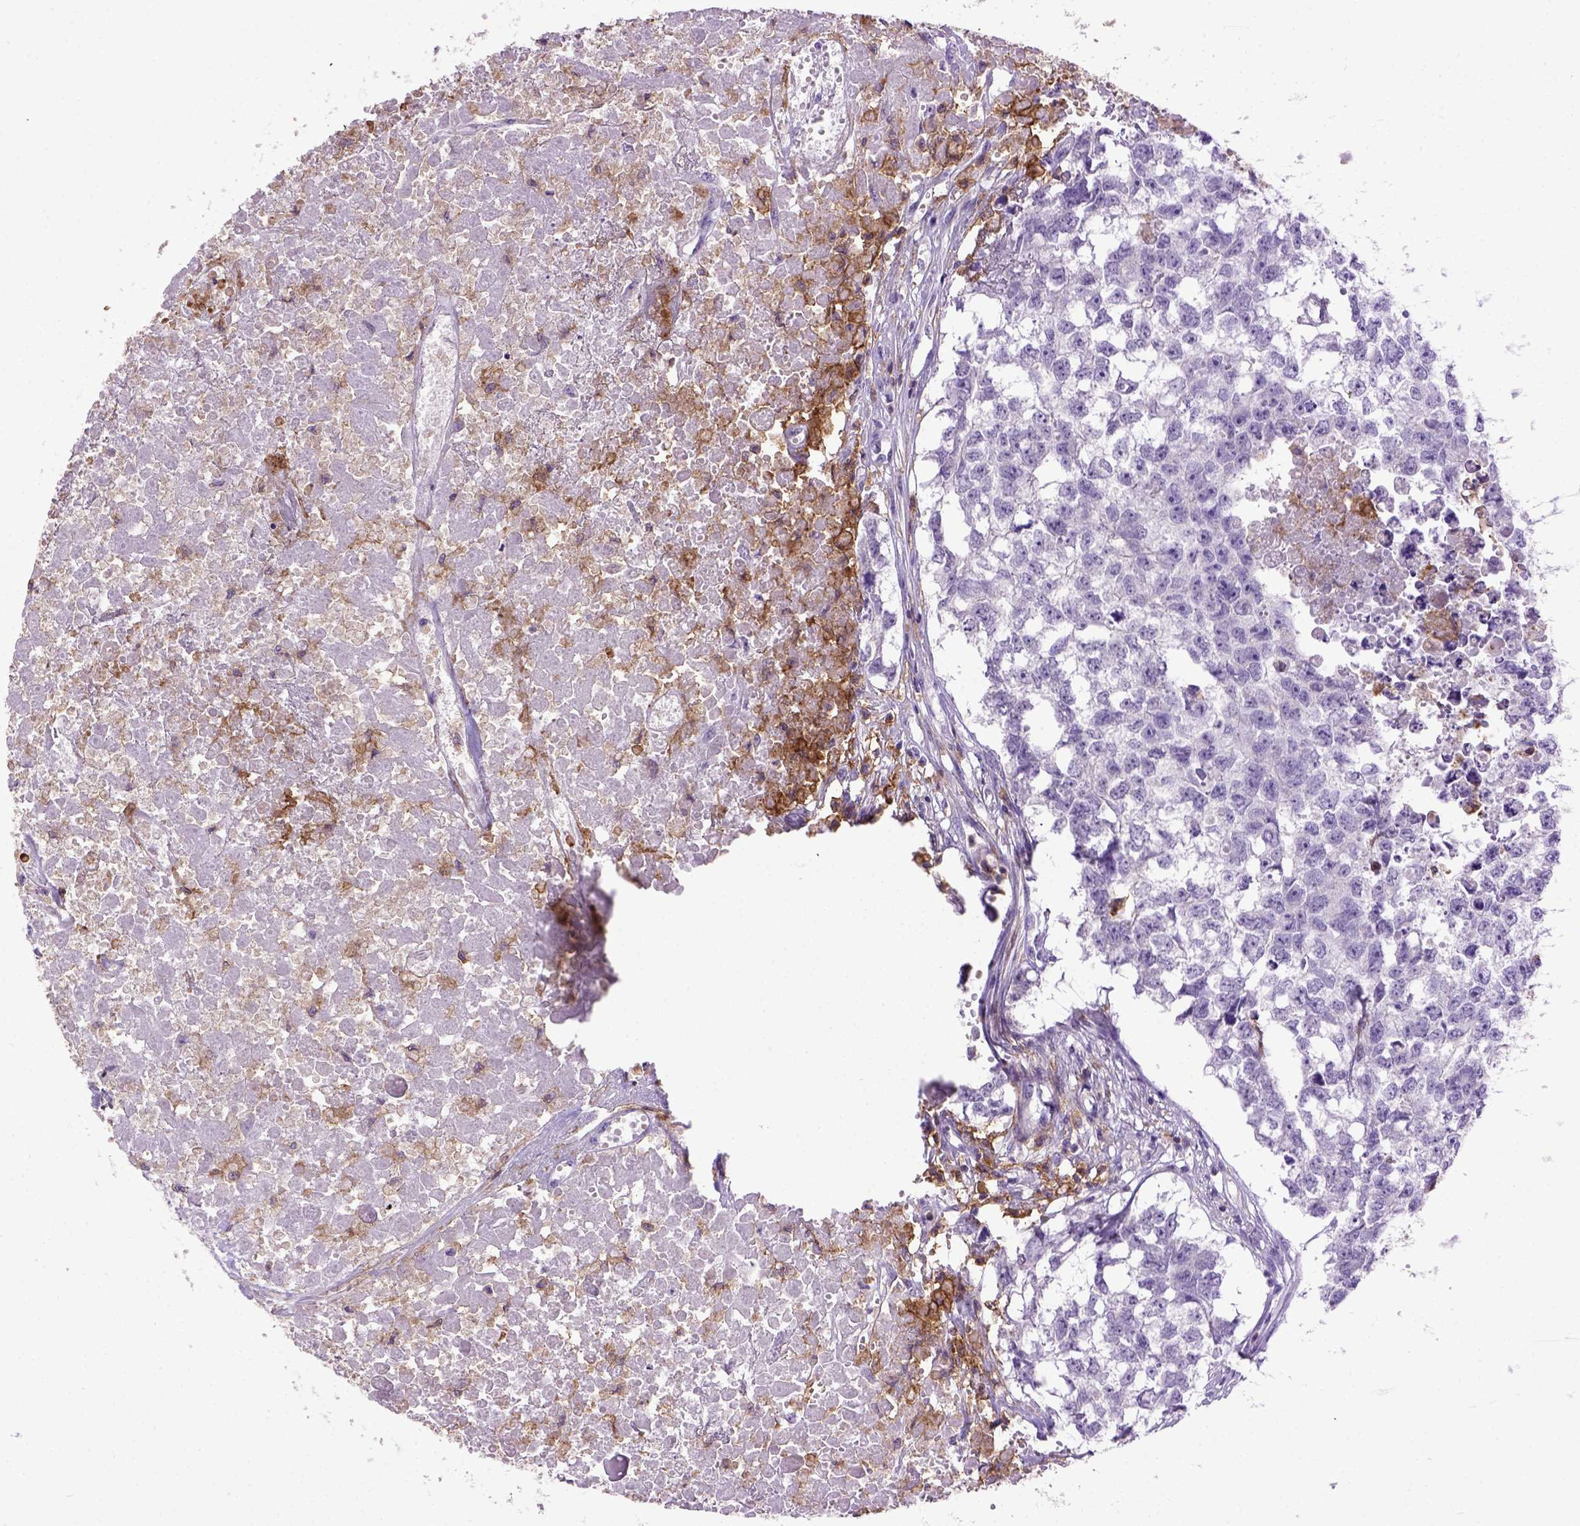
{"staining": {"intensity": "negative", "quantity": "none", "location": "none"}, "tissue": "testis cancer", "cell_type": "Tumor cells", "image_type": "cancer", "snomed": [{"axis": "morphology", "description": "Carcinoma, Embryonal, NOS"}, {"axis": "morphology", "description": "Teratoma, malignant, NOS"}, {"axis": "topography", "description": "Testis"}], "caption": "IHC of human testis cancer (embryonal carcinoma) shows no expression in tumor cells.", "gene": "ITGAX", "patient": {"sex": "male", "age": 44}}